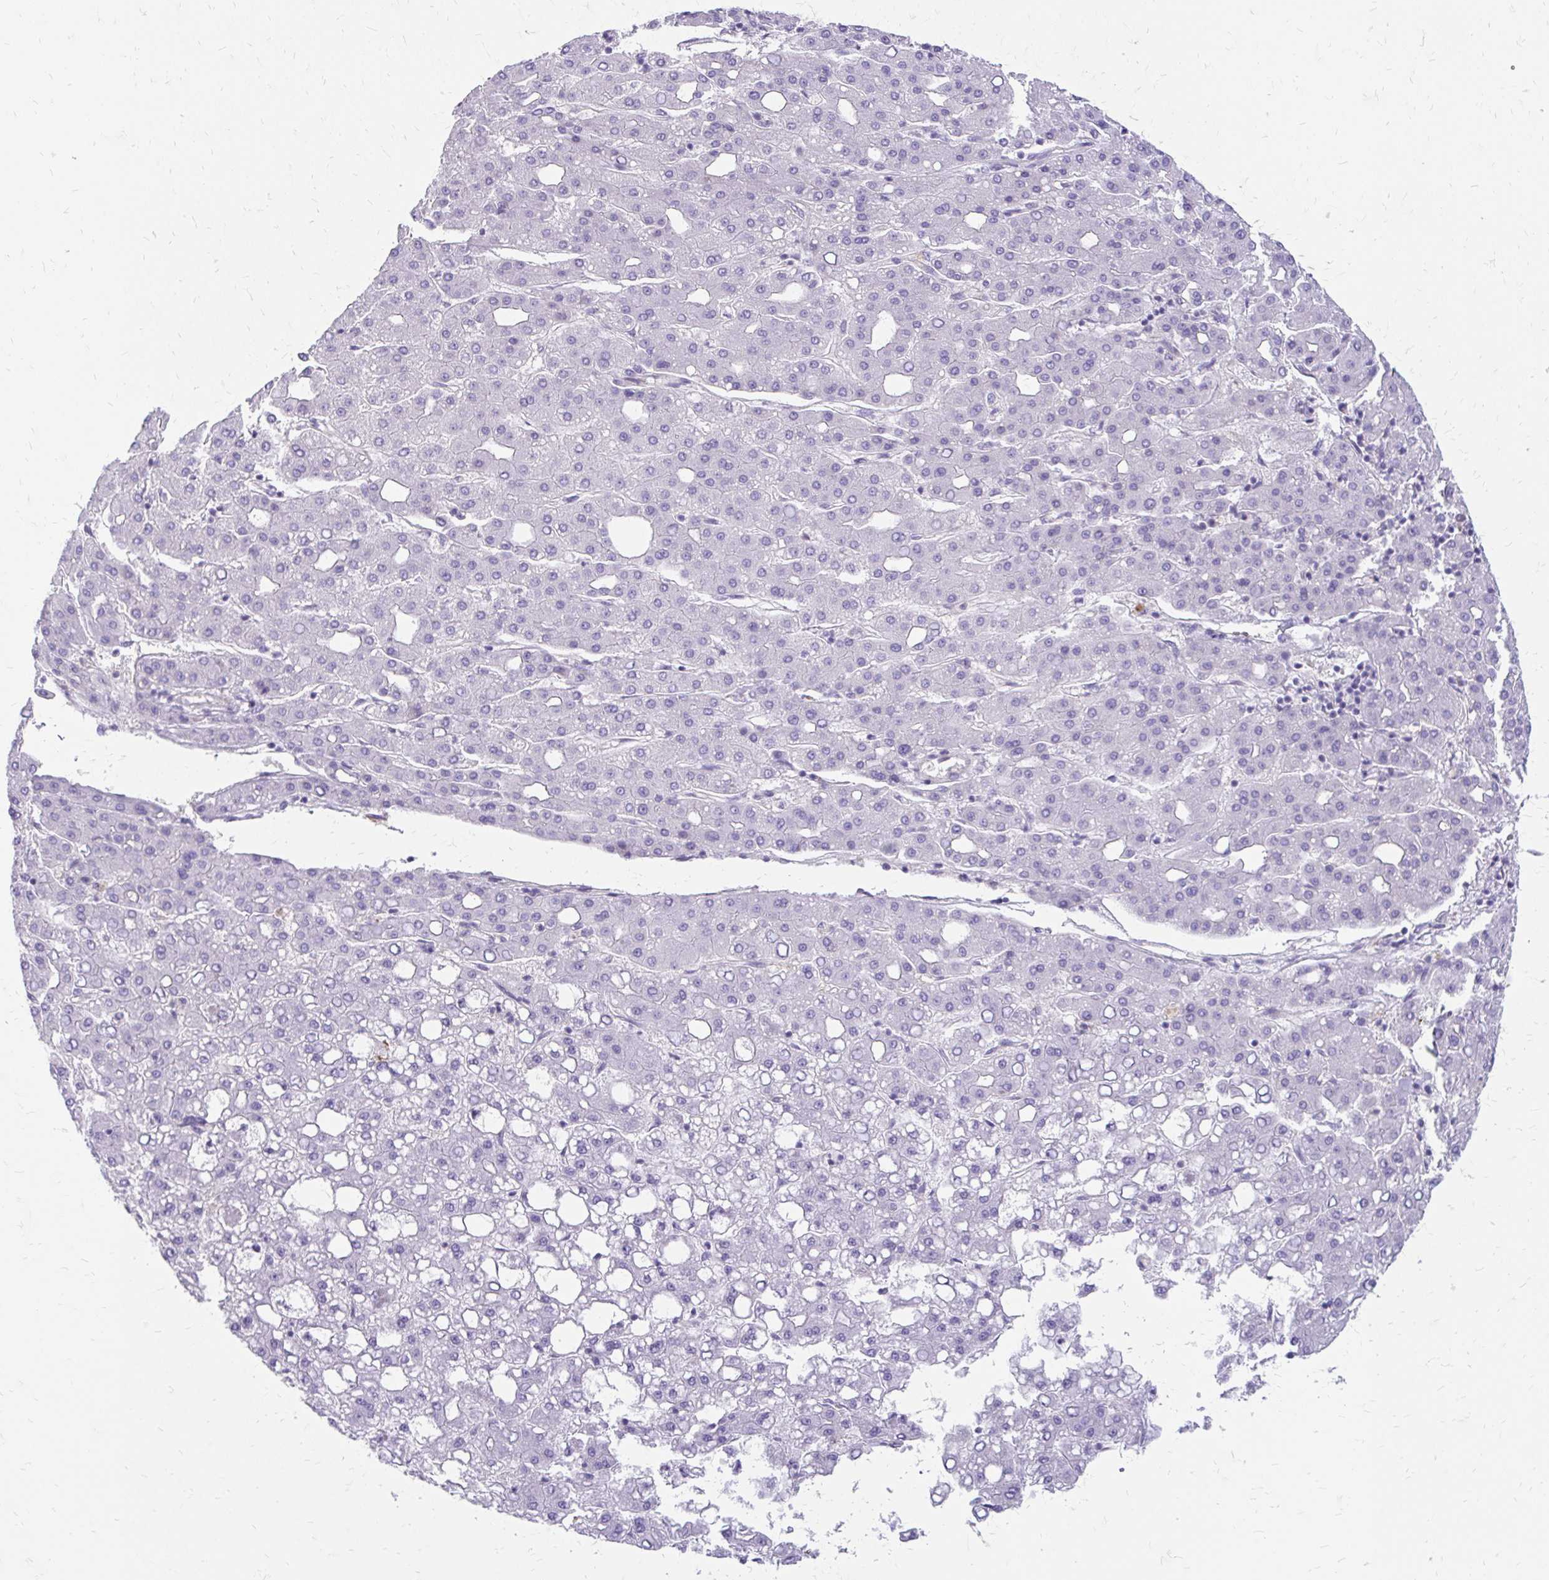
{"staining": {"intensity": "negative", "quantity": "none", "location": "none"}, "tissue": "liver cancer", "cell_type": "Tumor cells", "image_type": "cancer", "snomed": [{"axis": "morphology", "description": "Carcinoma, Hepatocellular, NOS"}, {"axis": "topography", "description": "Liver"}], "caption": "The image exhibits no significant positivity in tumor cells of liver cancer.", "gene": "SIGLEC11", "patient": {"sex": "male", "age": 65}}